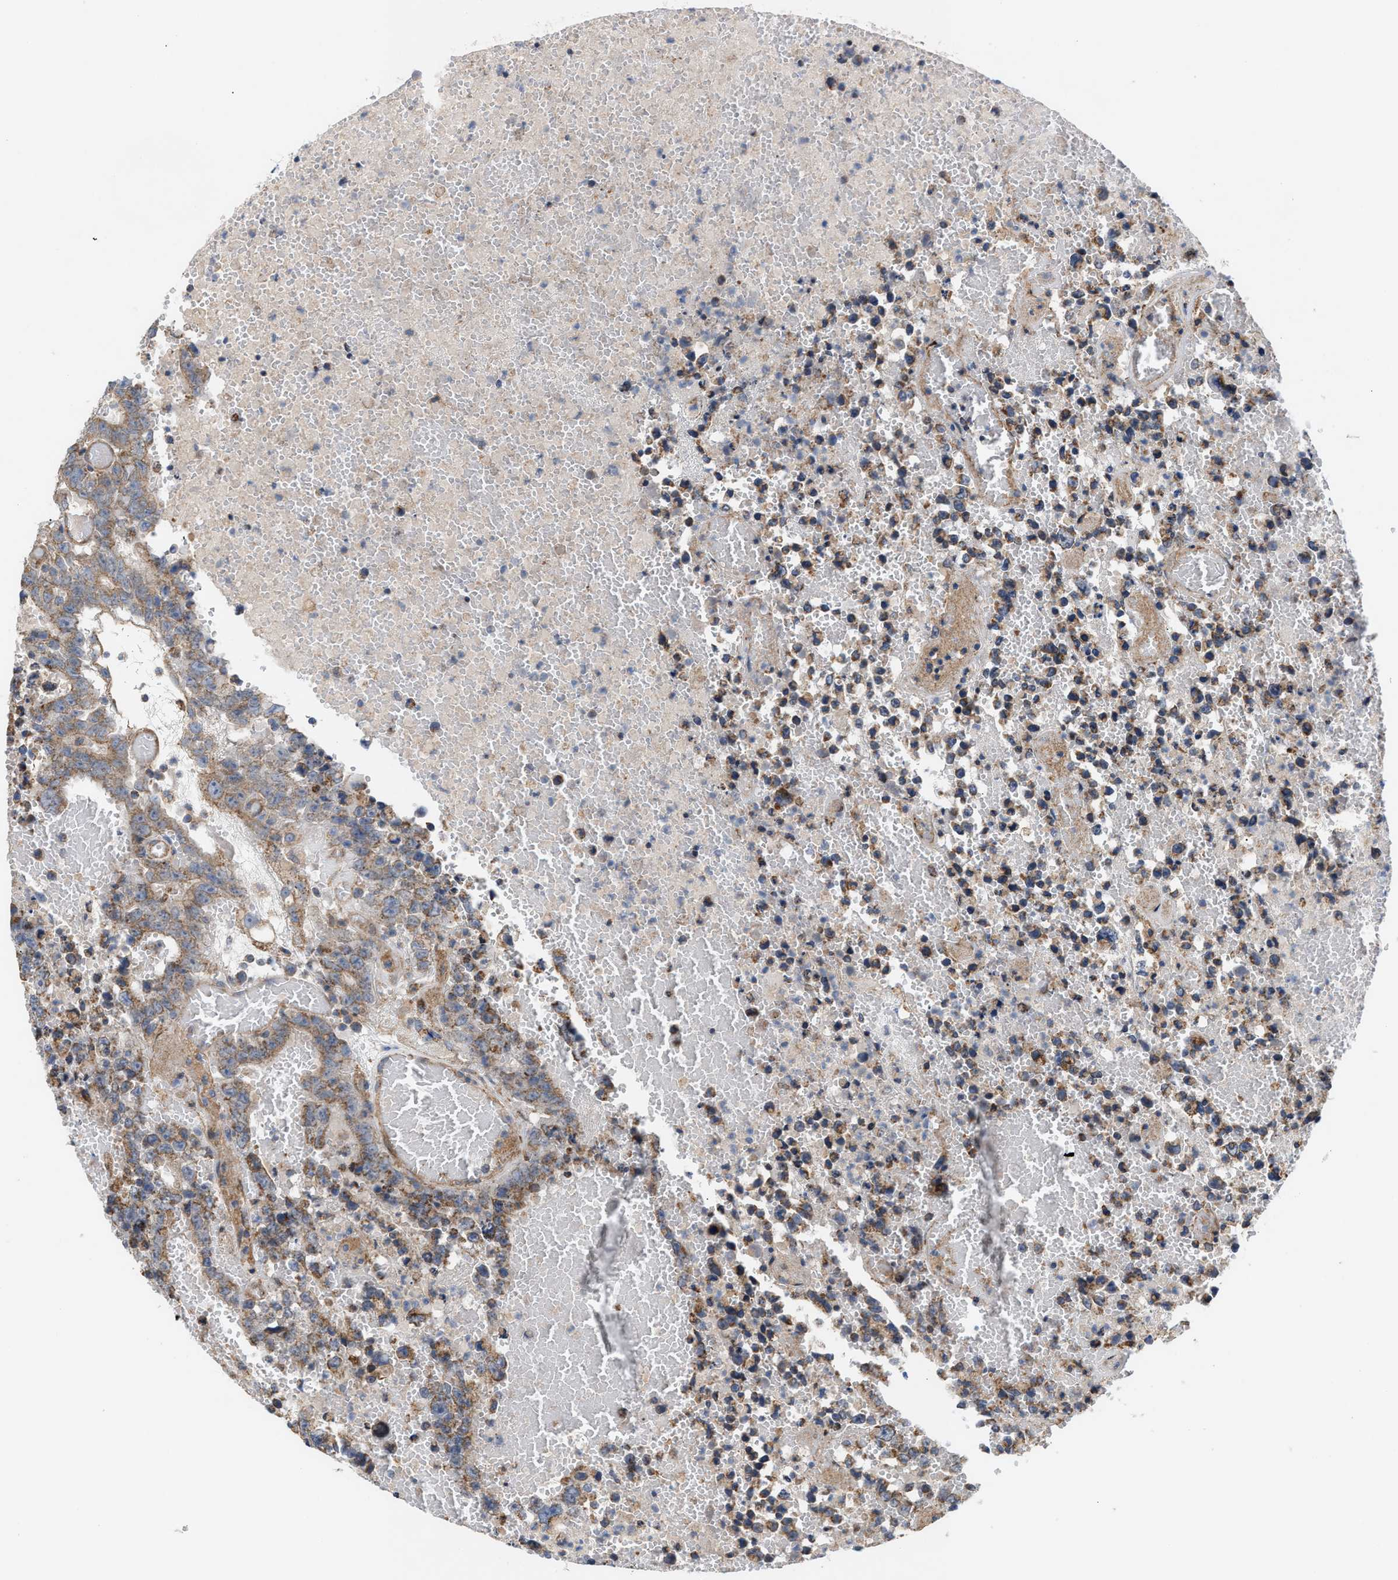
{"staining": {"intensity": "moderate", "quantity": ">75%", "location": "cytoplasmic/membranous"}, "tissue": "testis cancer", "cell_type": "Tumor cells", "image_type": "cancer", "snomed": [{"axis": "morphology", "description": "Carcinoma, Embryonal, NOS"}, {"axis": "topography", "description": "Testis"}], "caption": "A medium amount of moderate cytoplasmic/membranous expression is identified in about >75% of tumor cells in testis cancer tissue.", "gene": "OXSM", "patient": {"sex": "male", "age": 25}}